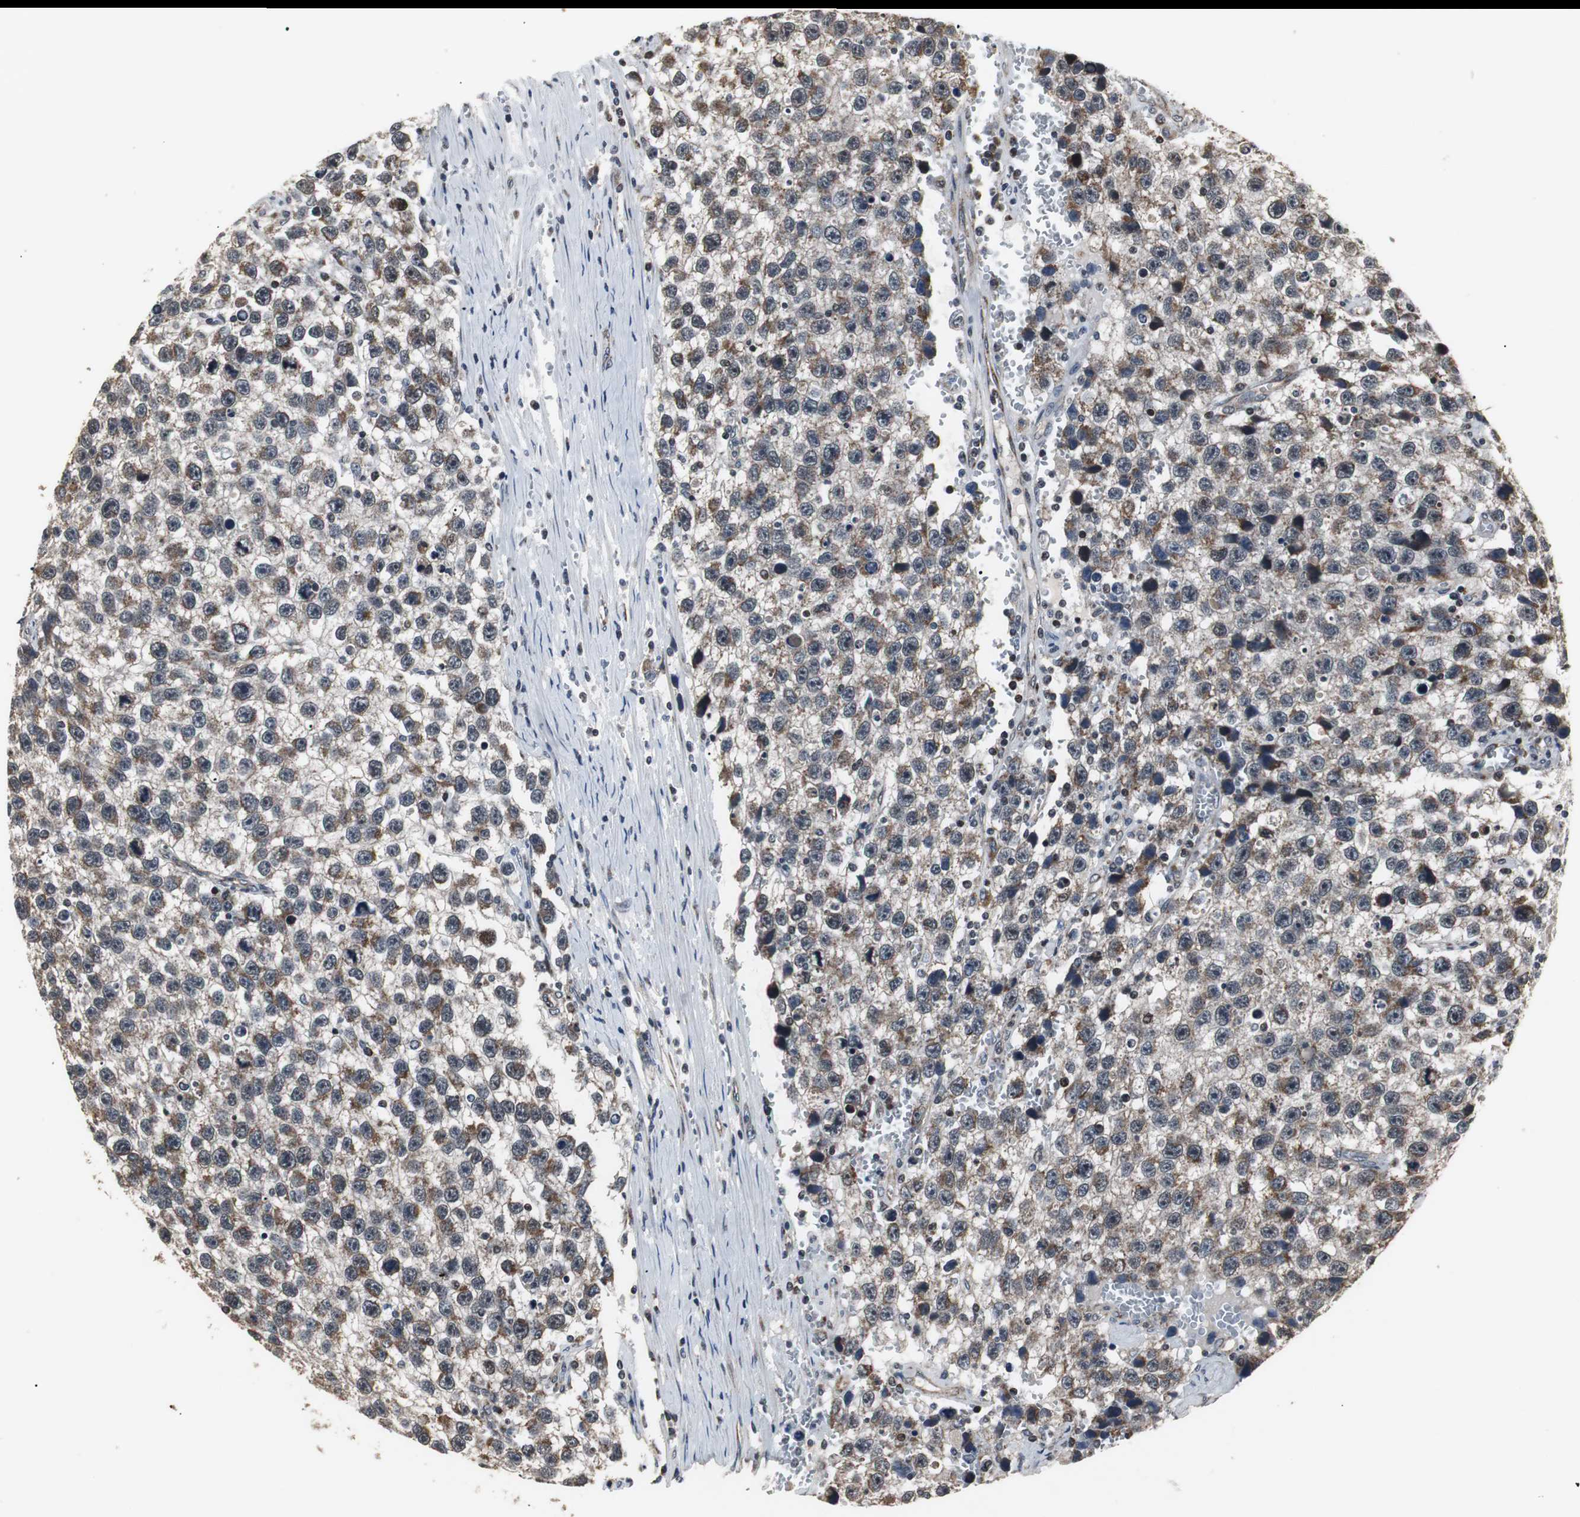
{"staining": {"intensity": "moderate", "quantity": ">75%", "location": "cytoplasmic/membranous"}, "tissue": "testis cancer", "cell_type": "Tumor cells", "image_type": "cancer", "snomed": [{"axis": "morphology", "description": "Seminoma, NOS"}, {"axis": "topography", "description": "Testis"}], "caption": "Testis cancer (seminoma) stained for a protein (brown) reveals moderate cytoplasmic/membranous positive staining in about >75% of tumor cells.", "gene": "MRPL40", "patient": {"sex": "male", "age": 33}}